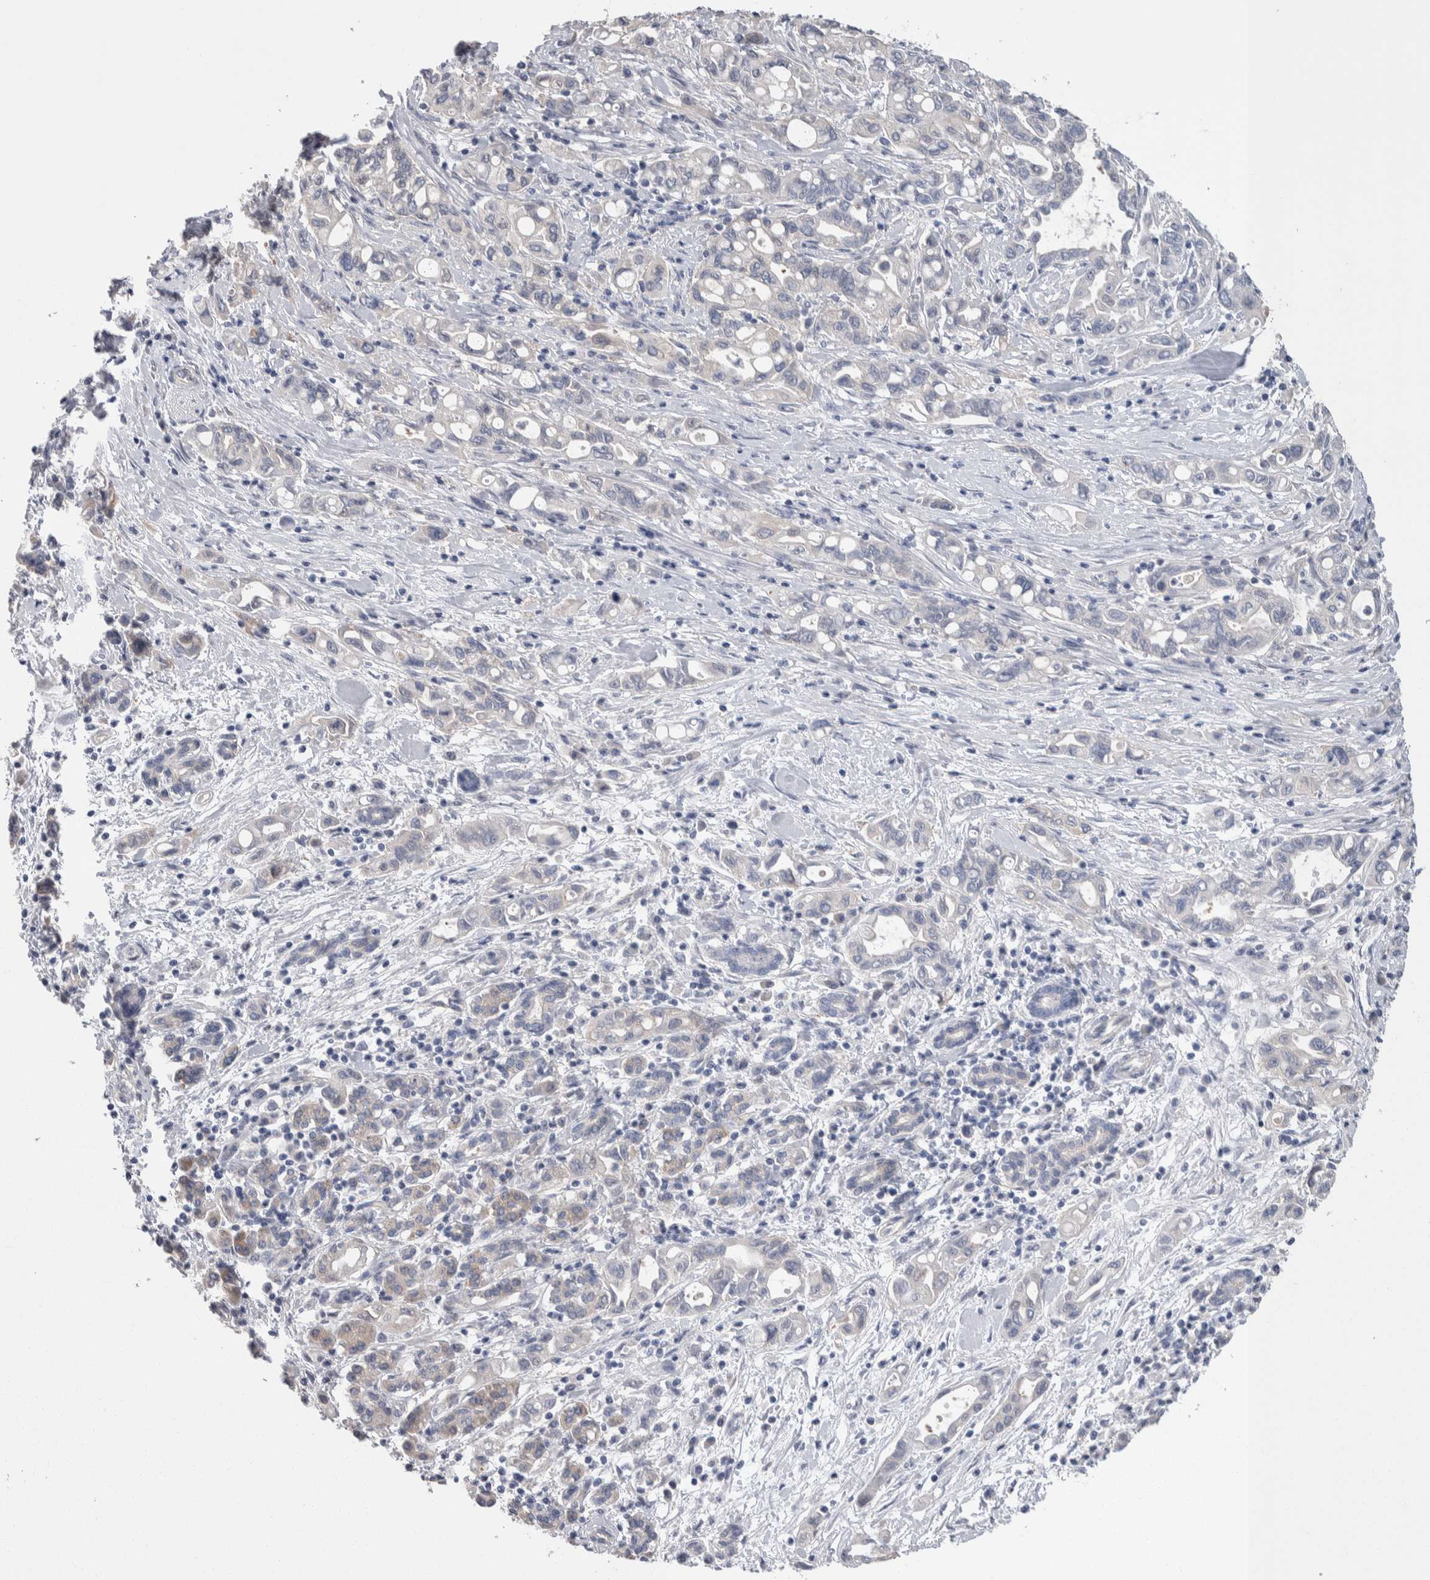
{"staining": {"intensity": "negative", "quantity": "none", "location": "none"}, "tissue": "pancreatic cancer", "cell_type": "Tumor cells", "image_type": "cancer", "snomed": [{"axis": "morphology", "description": "Adenocarcinoma, NOS"}, {"axis": "topography", "description": "Pancreas"}], "caption": "Pancreatic cancer stained for a protein using immunohistochemistry (IHC) exhibits no staining tumor cells.", "gene": "GPHN", "patient": {"sex": "female", "age": 57}}